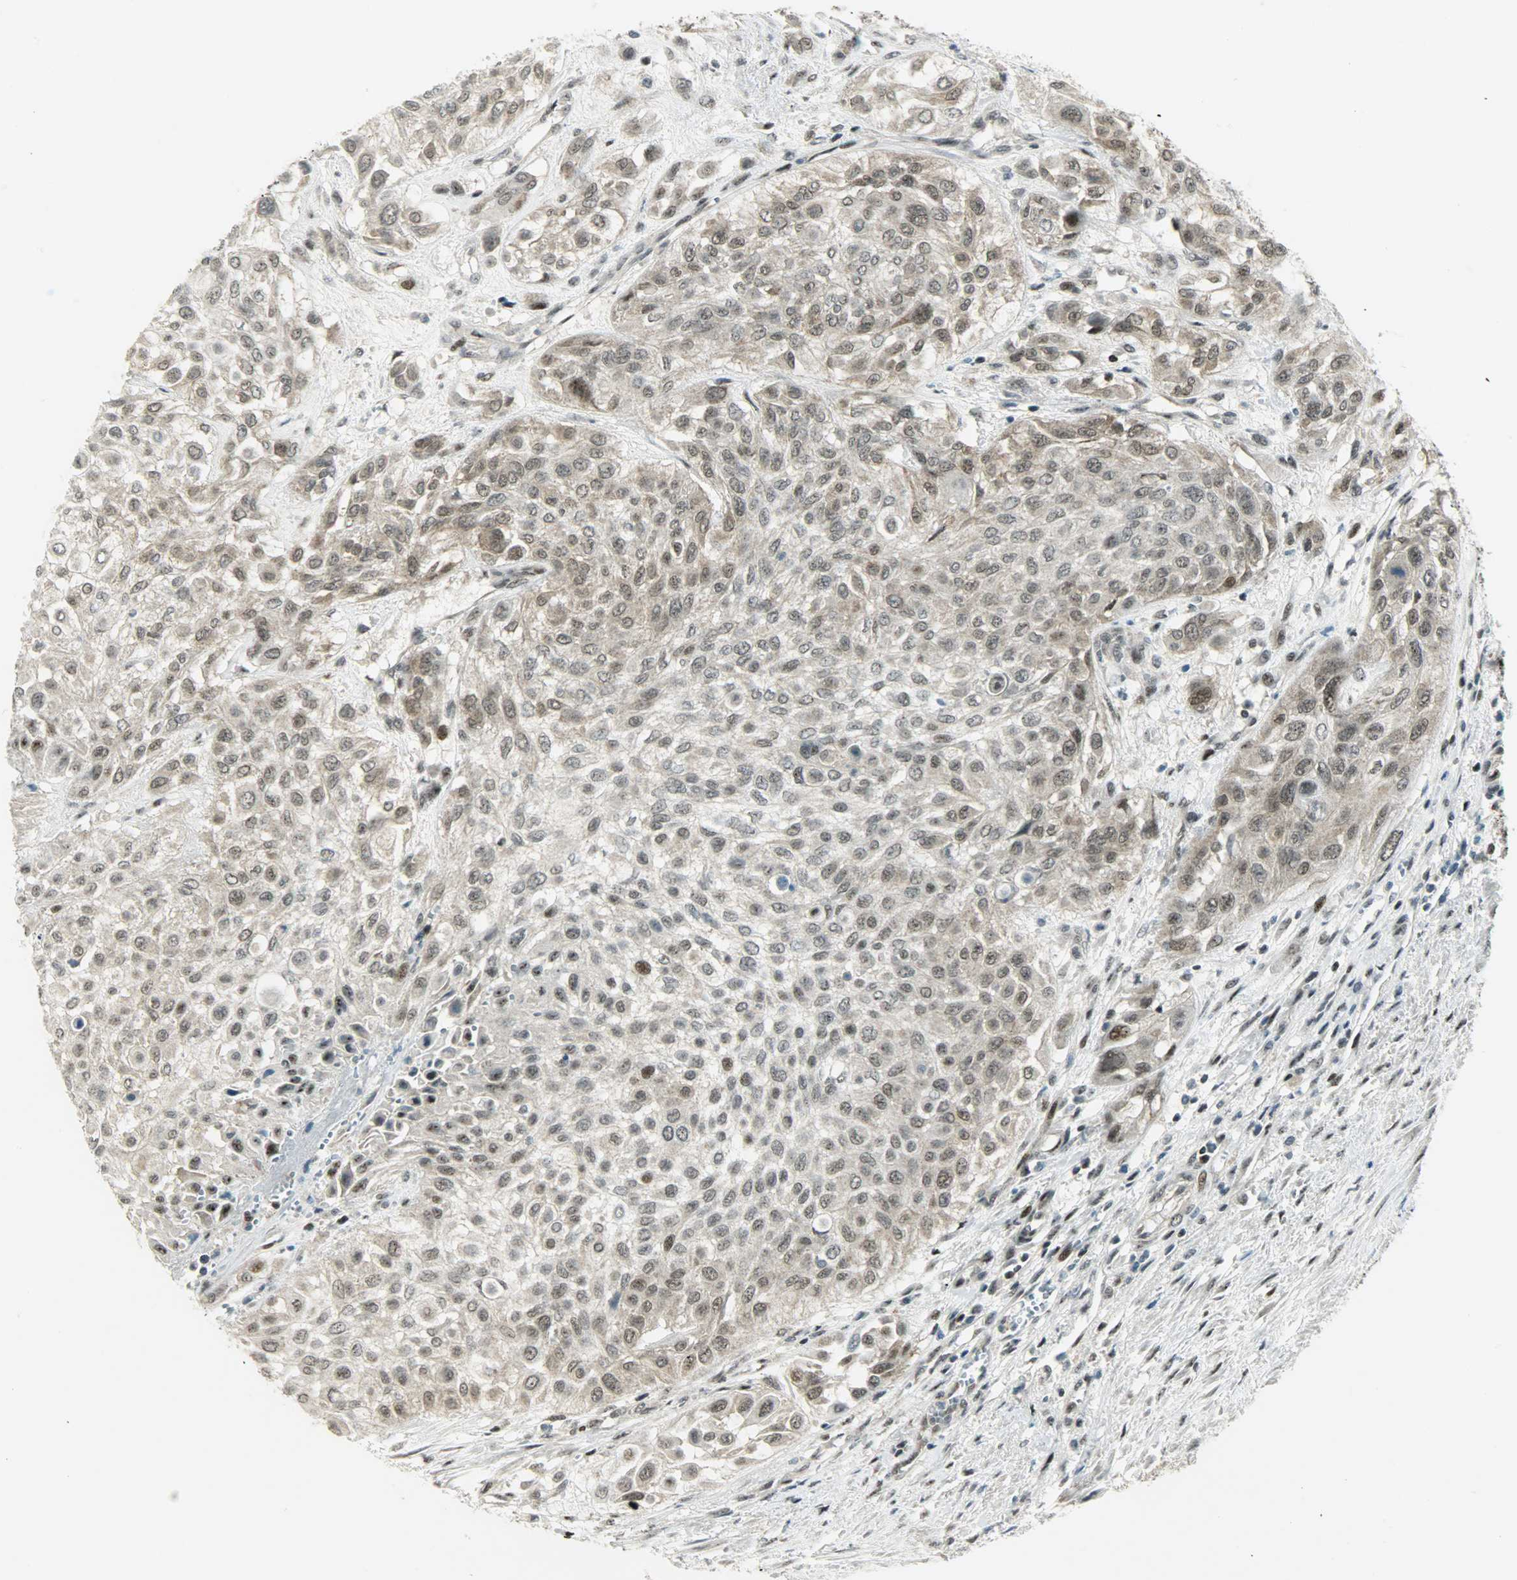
{"staining": {"intensity": "weak", "quantity": "25%-75%", "location": "nuclear"}, "tissue": "urothelial cancer", "cell_type": "Tumor cells", "image_type": "cancer", "snomed": [{"axis": "morphology", "description": "Urothelial carcinoma, High grade"}, {"axis": "topography", "description": "Urinary bladder"}], "caption": "IHC histopathology image of neoplastic tissue: human high-grade urothelial carcinoma stained using immunohistochemistry (IHC) shows low levels of weak protein expression localized specifically in the nuclear of tumor cells, appearing as a nuclear brown color.", "gene": "IL15", "patient": {"sex": "male", "age": 57}}